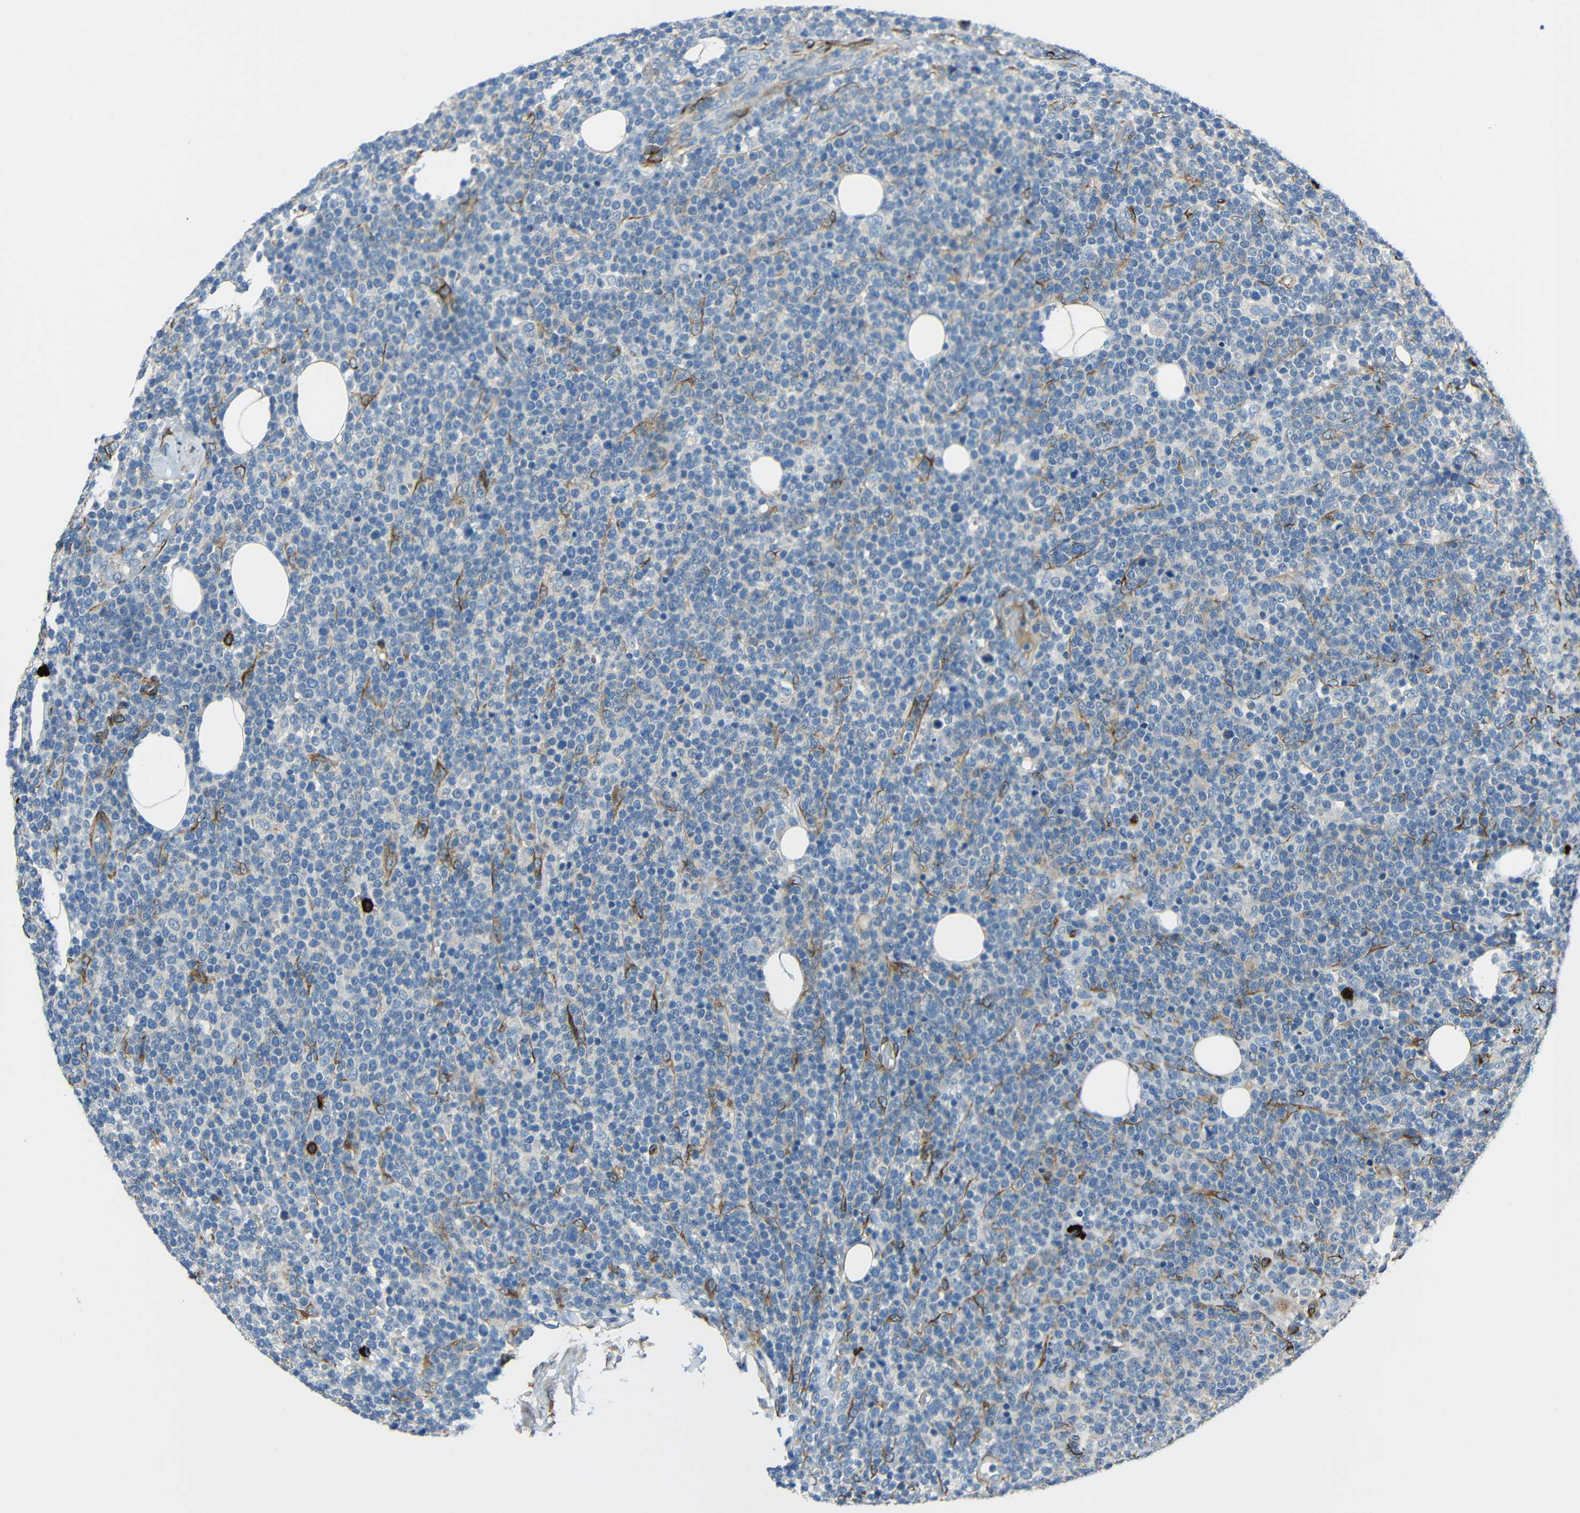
{"staining": {"intensity": "negative", "quantity": "none", "location": "none"}, "tissue": "lymphoma", "cell_type": "Tumor cells", "image_type": "cancer", "snomed": [{"axis": "morphology", "description": "Malignant lymphoma, non-Hodgkin's type, High grade"}, {"axis": "topography", "description": "Lymph node"}], "caption": "Tumor cells show no significant protein staining in high-grade malignant lymphoma, non-Hodgkin's type.", "gene": "DCLK1", "patient": {"sex": "male", "age": 61}}